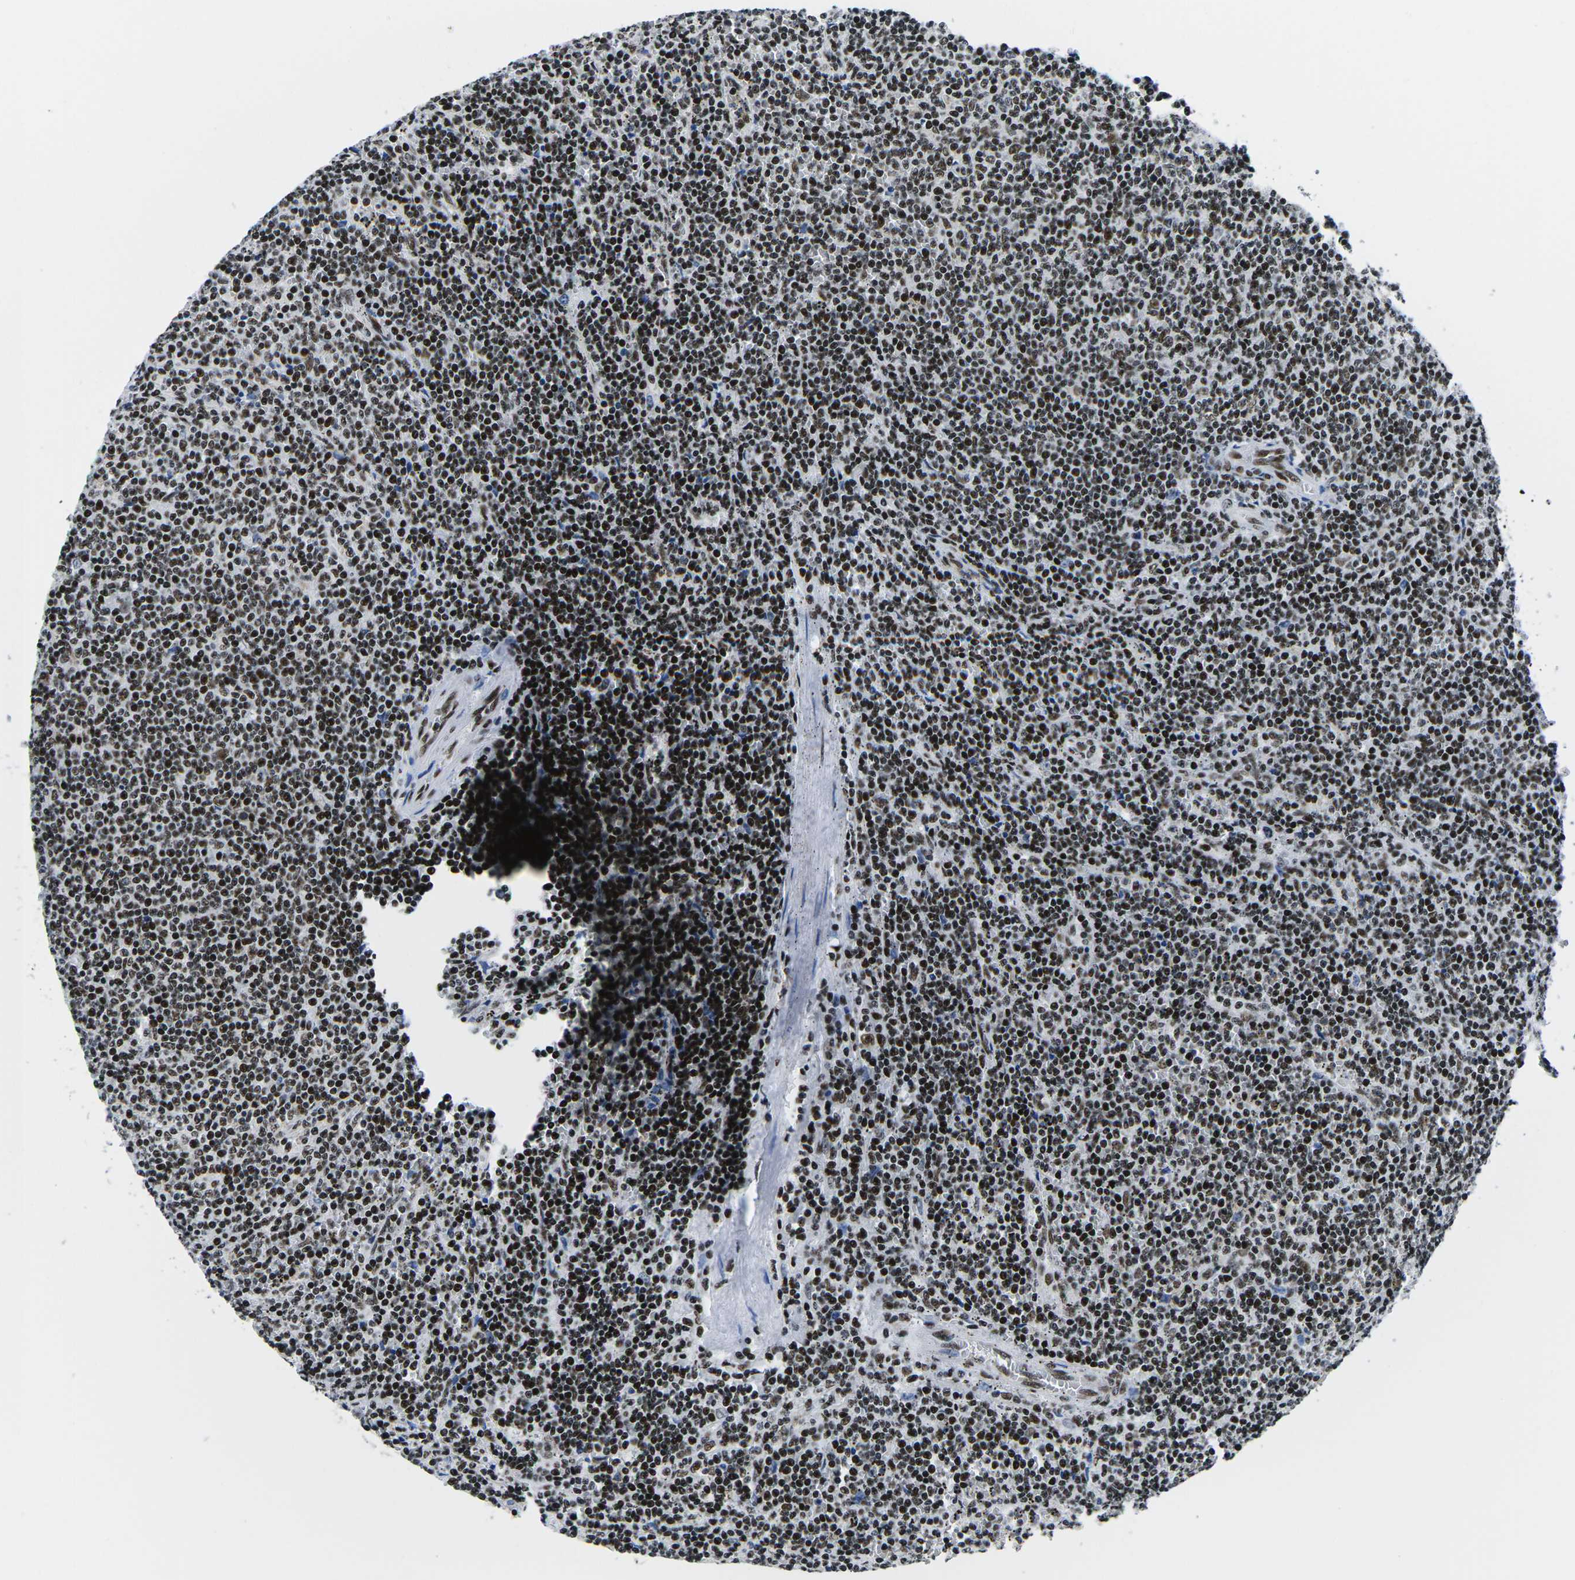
{"staining": {"intensity": "strong", "quantity": ">75%", "location": "nuclear"}, "tissue": "lymphoma", "cell_type": "Tumor cells", "image_type": "cancer", "snomed": [{"axis": "morphology", "description": "Malignant lymphoma, non-Hodgkin's type, Low grade"}, {"axis": "topography", "description": "Spleen"}], "caption": "Low-grade malignant lymphoma, non-Hodgkin's type stained for a protein displays strong nuclear positivity in tumor cells.", "gene": "ATF1", "patient": {"sex": "female", "age": 50}}